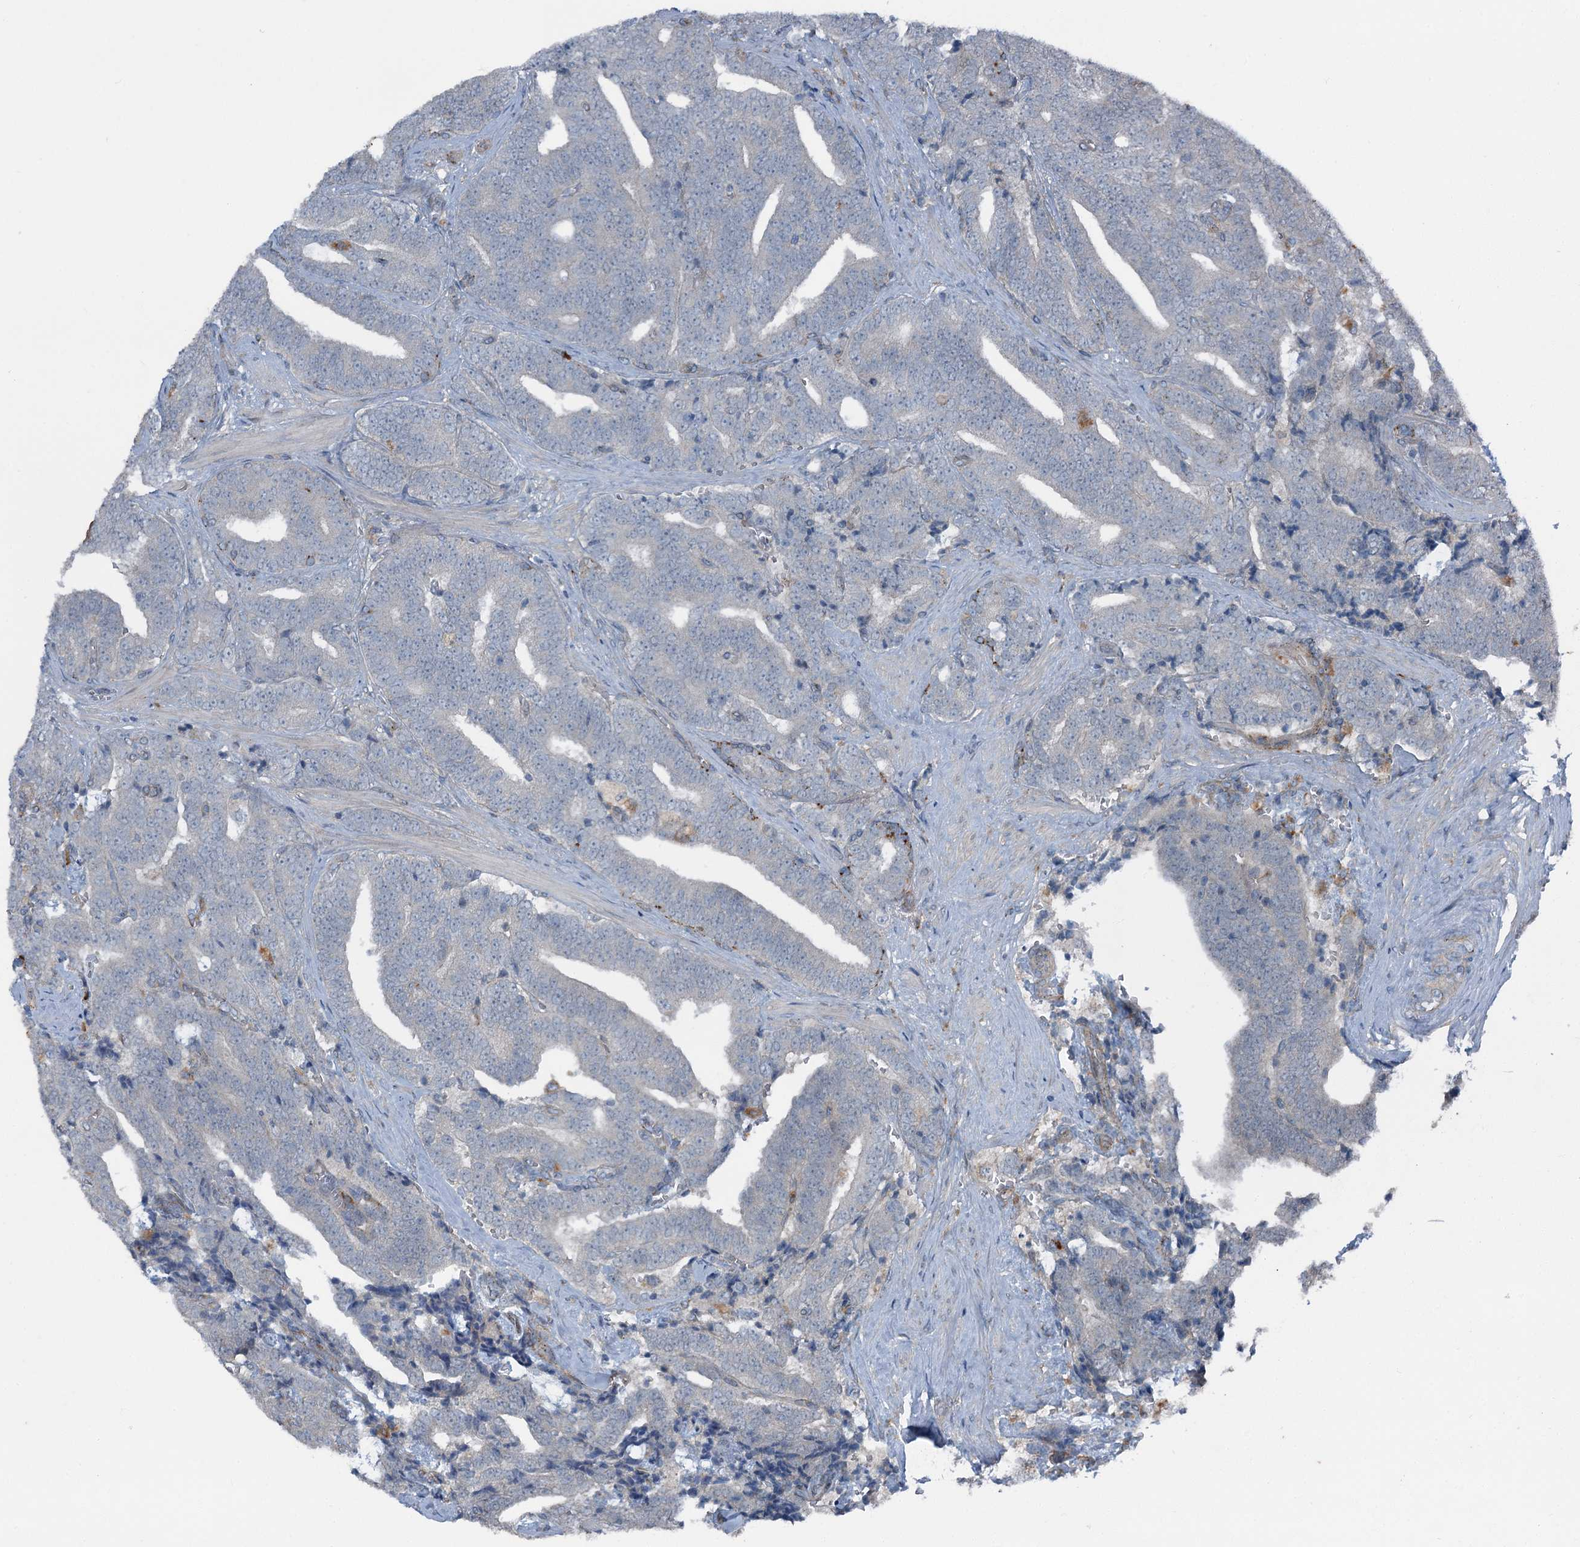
{"staining": {"intensity": "negative", "quantity": "none", "location": "none"}, "tissue": "prostate cancer", "cell_type": "Tumor cells", "image_type": "cancer", "snomed": [{"axis": "morphology", "description": "Adenocarcinoma, High grade"}, {"axis": "topography", "description": "Prostate and seminal vesicle, NOS"}], "caption": "Immunohistochemical staining of prostate high-grade adenocarcinoma reveals no significant expression in tumor cells.", "gene": "AXL", "patient": {"sex": "male", "age": 67}}